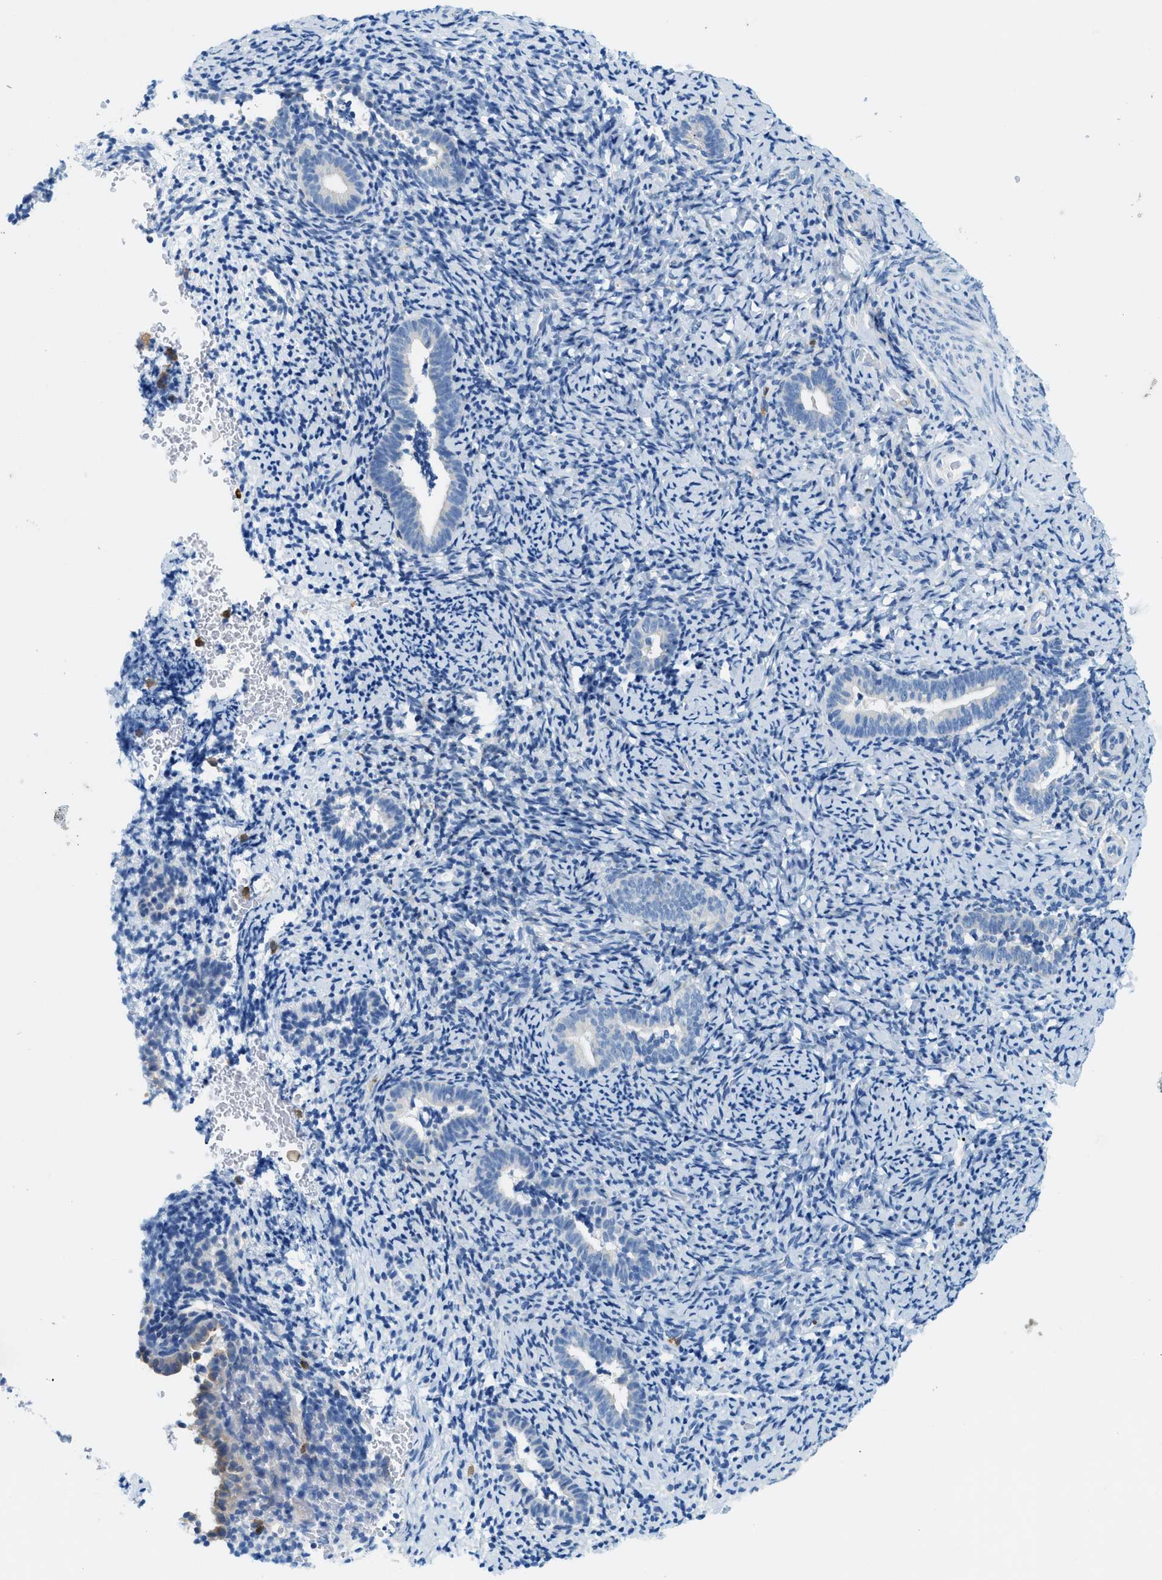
{"staining": {"intensity": "negative", "quantity": "none", "location": "none"}, "tissue": "endometrium", "cell_type": "Cells in endometrial stroma", "image_type": "normal", "snomed": [{"axis": "morphology", "description": "Normal tissue, NOS"}, {"axis": "topography", "description": "Endometrium"}], "caption": "Immunohistochemistry (IHC) histopathology image of normal endometrium: human endometrium stained with DAB exhibits no significant protein expression in cells in endometrial stroma. (Brightfield microscopy of DAB (3,3'-diaminobenzidine) immunohistochemistry (IHC) at high magnification).", "gene": "ZDHHC13", "patient": {"sex": "female", "age": 51}}